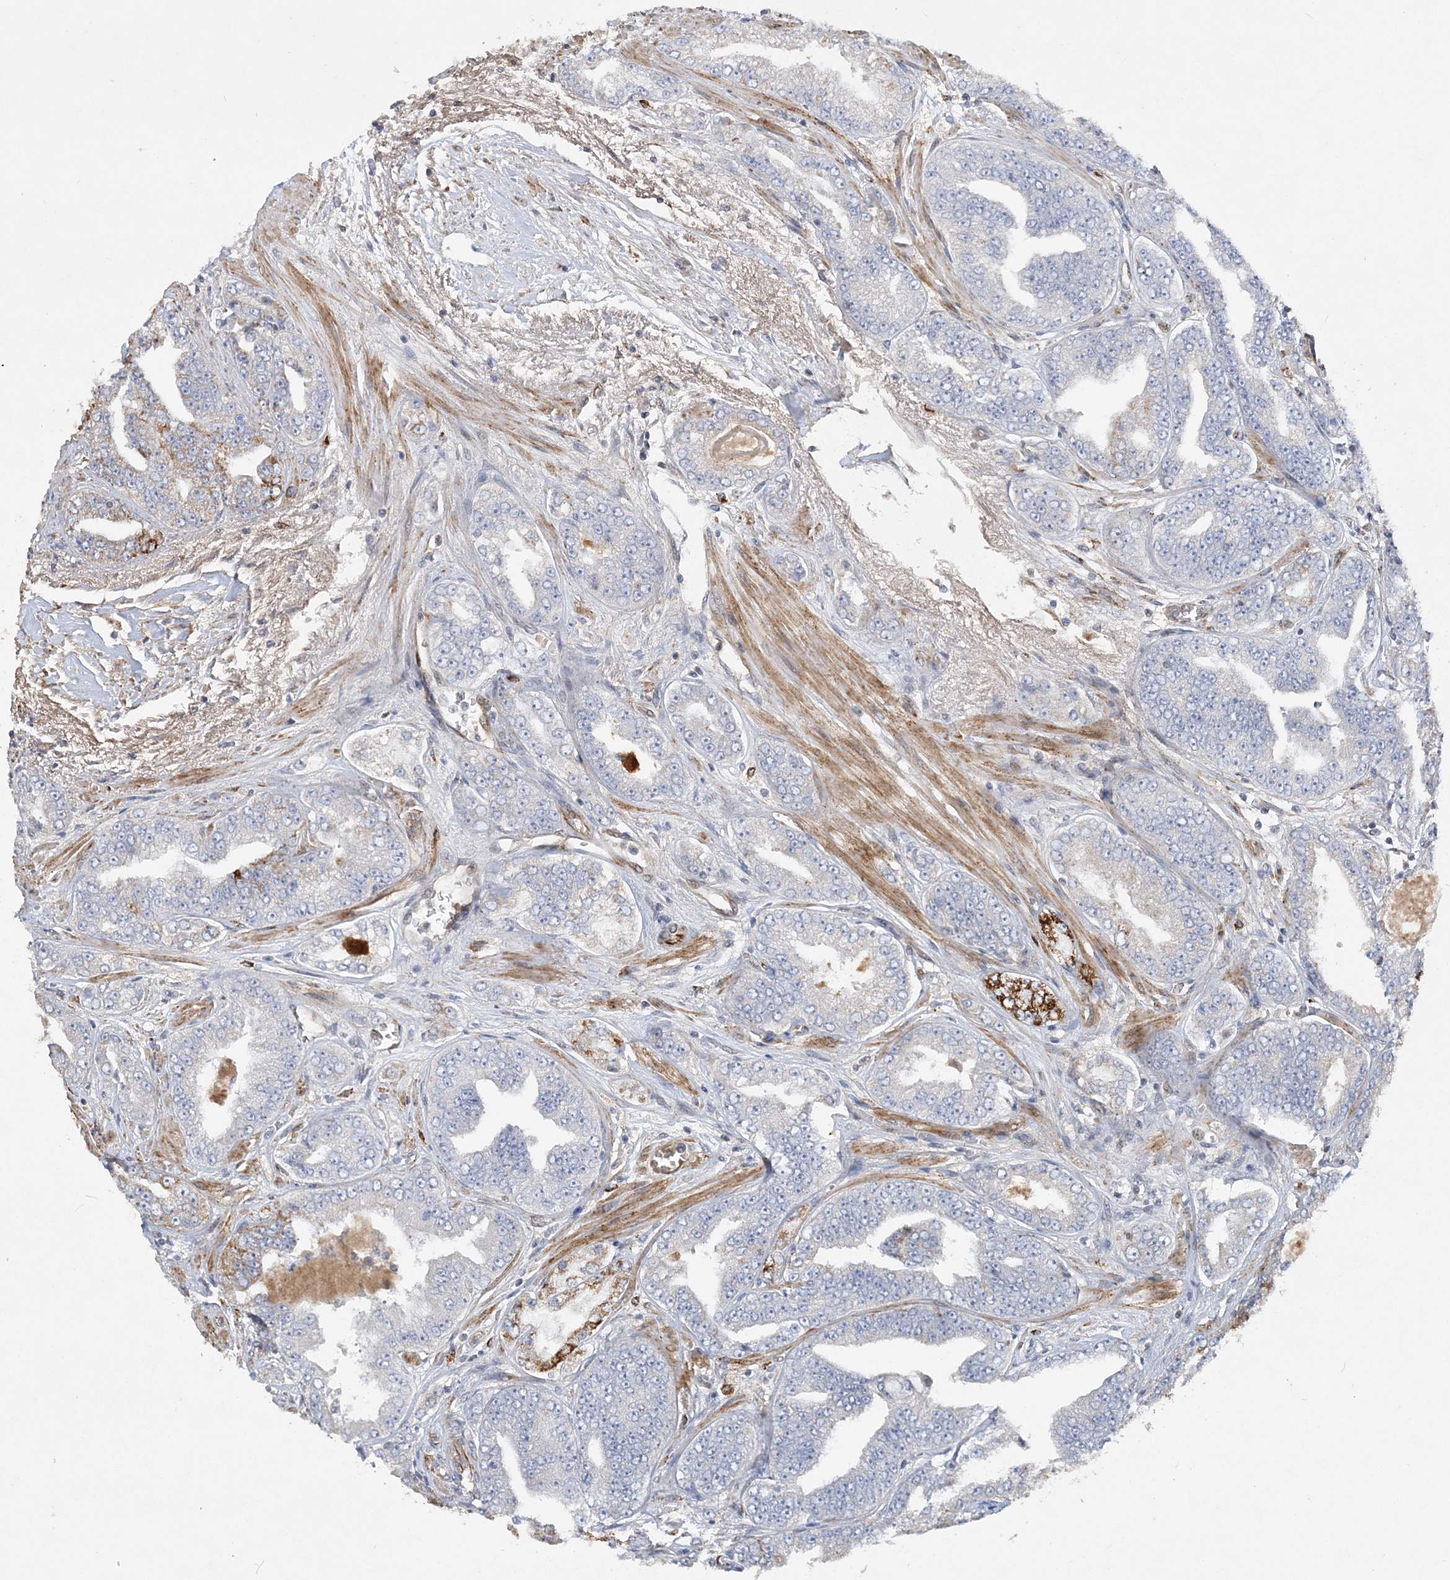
{"staining": {"intensity": "negative", "quantity": "none", "location": "none"}, "tissue": "prostate cancer", "cell_type": "Tumor cells", "image_type": "cancer", "snomed": [{"axis": "morphology", "description": "Adenocarcinoma, High grade"}, {"axis": "topography", "description": "Prostate"}], "caption": "Immunohistochemistry (IHC) of human prostate high-grade adenocarcinoma exhibits no staining in tumor cells.", "gene": "INPP1", "patient": {"sex": "male", "age": 71}}